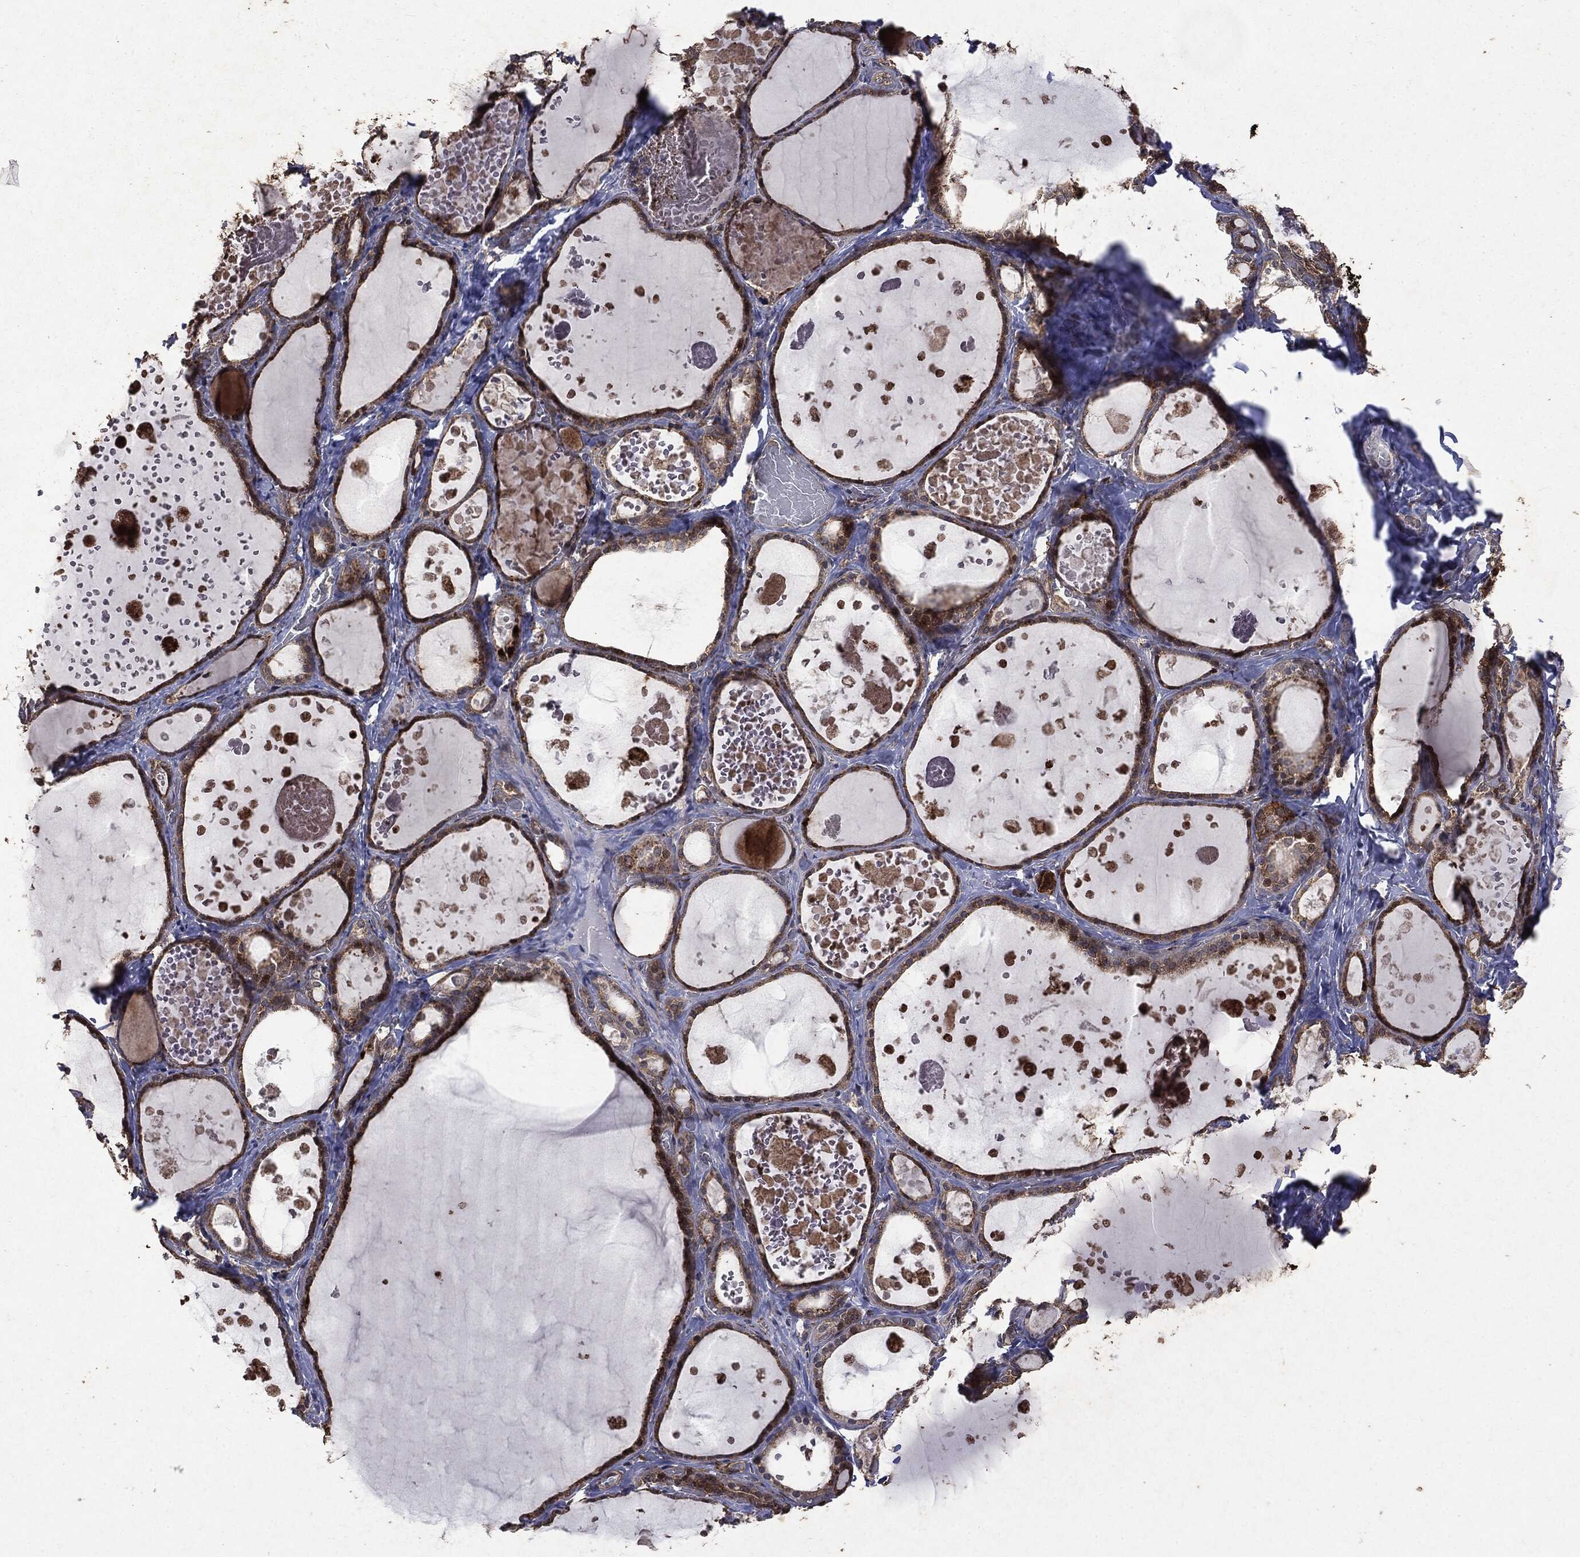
{"staining": {"intensity": "moderate", "quantity": ">75%", "location": "cytoplasmic/membranous"}, "tissue": "thyroid gland", "cell_type": "Glandular cells", "image_type": "normal", "snomed": [{"axis": "morphology", "description": "Normal tissue, NOS"}, {"axis": "topography", "description": "Thyroid gland"}], "caption": "Immunohistochemistry (IHC) histopathology image of unremarkable thyroid gland stained for a protein (brown), which exhibits medium levels of moderate cytoplasmic/membranous staining in about >75% of glandular cells.", "gene": "PTEN", "patient": {"sex": "female", "age": 56}}